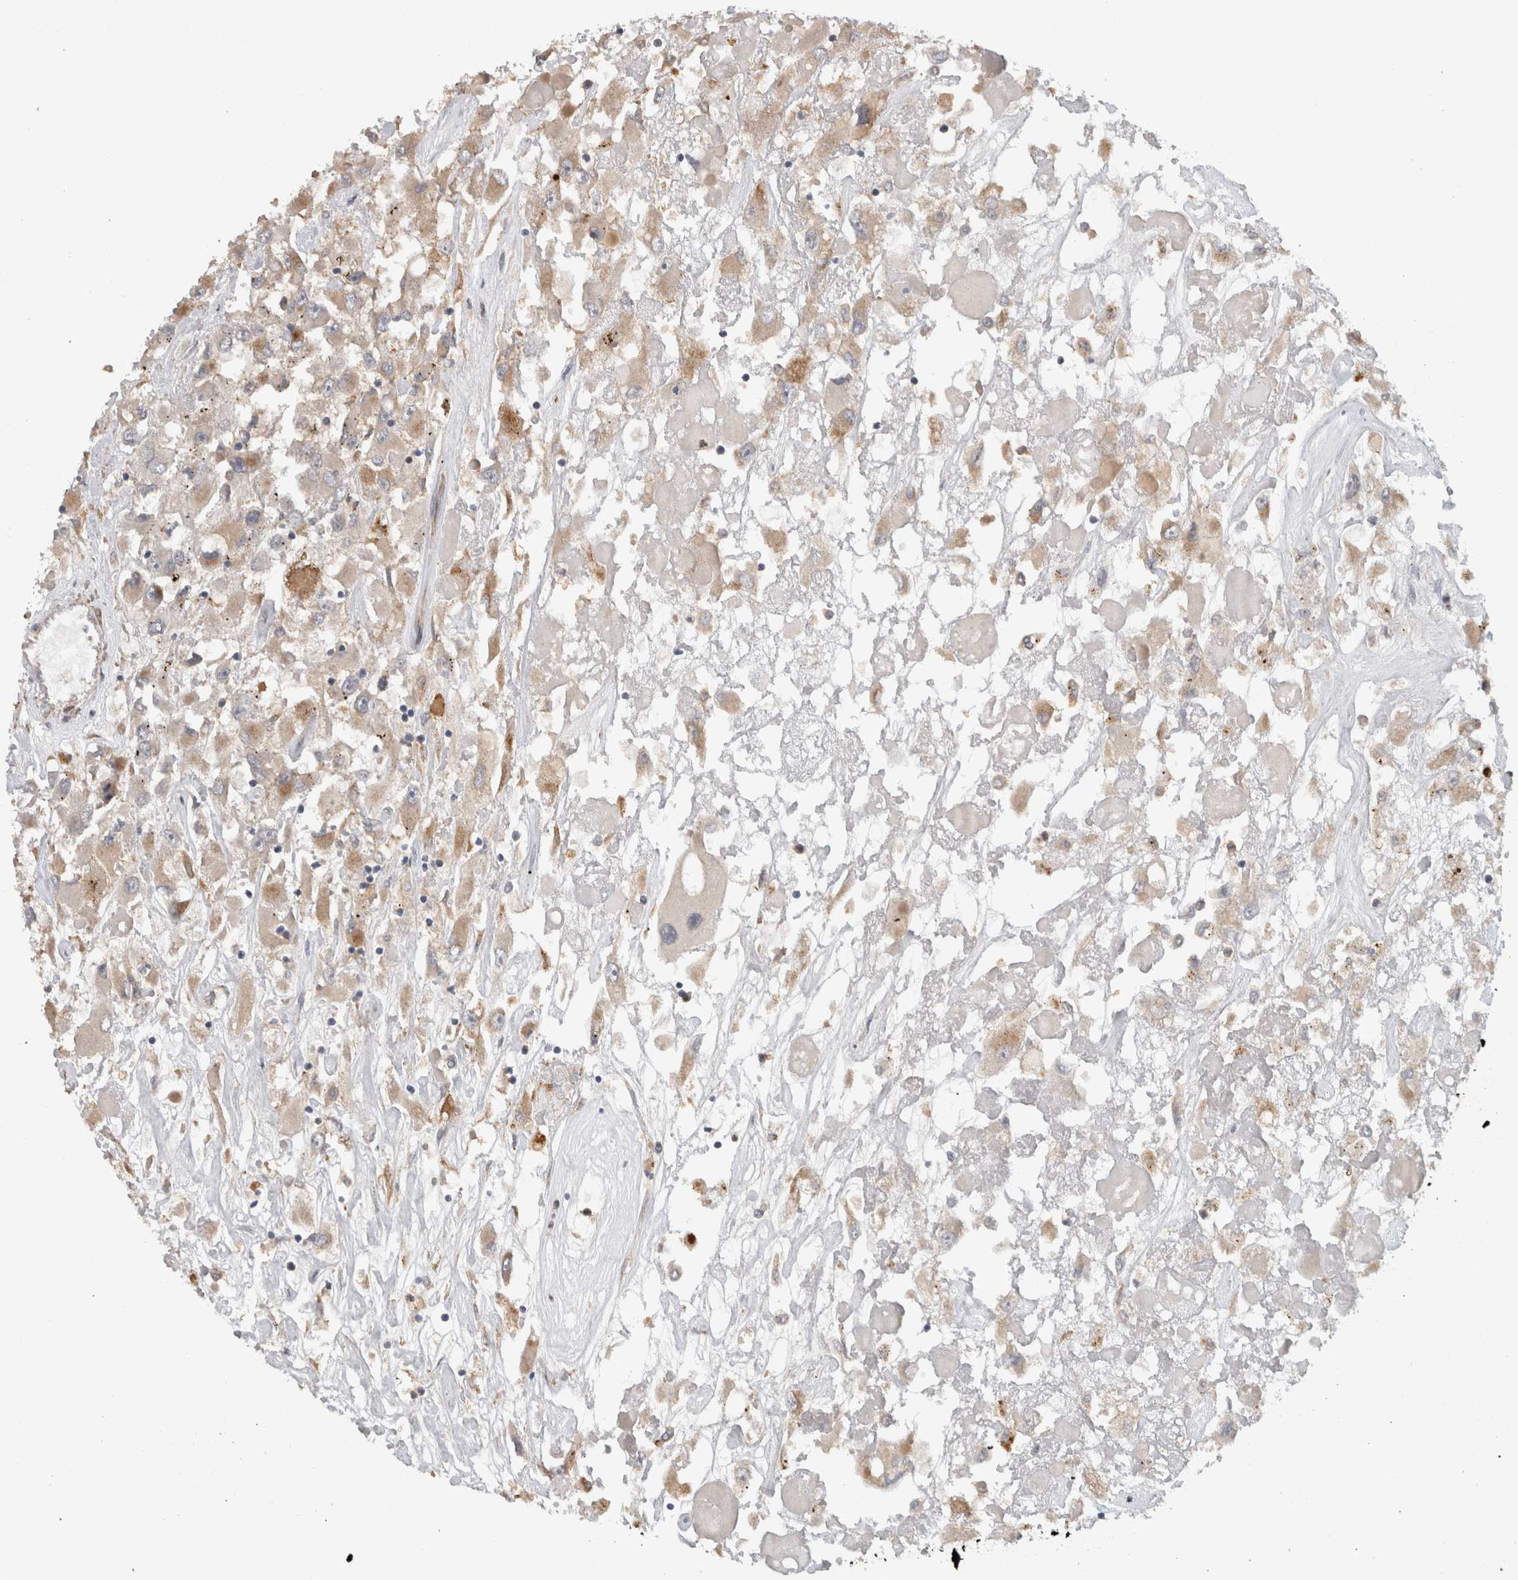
{"staining": {"intensity": "weak", "quantity": "25%-75%", "location": "cytoplasmic/membranous"}, "tissue": "renal cancer", "cell_type": "Tumor cells", "image_type": "cancer", "snomed": [{"axis": "morphology", "description": "Adenocarcinoma, NOS"}, {"axis": "topography", "description": "Kidney"}], "caption": "Protein positivity by immunohistochemistry (IHC) reveals weak cytoplasmic/membranous positivity in about 25%-75% of tumor cells in adenocarcinoma (renal).", "gene": "HEXD", "patient": {"sex": "female", "age": 52}}